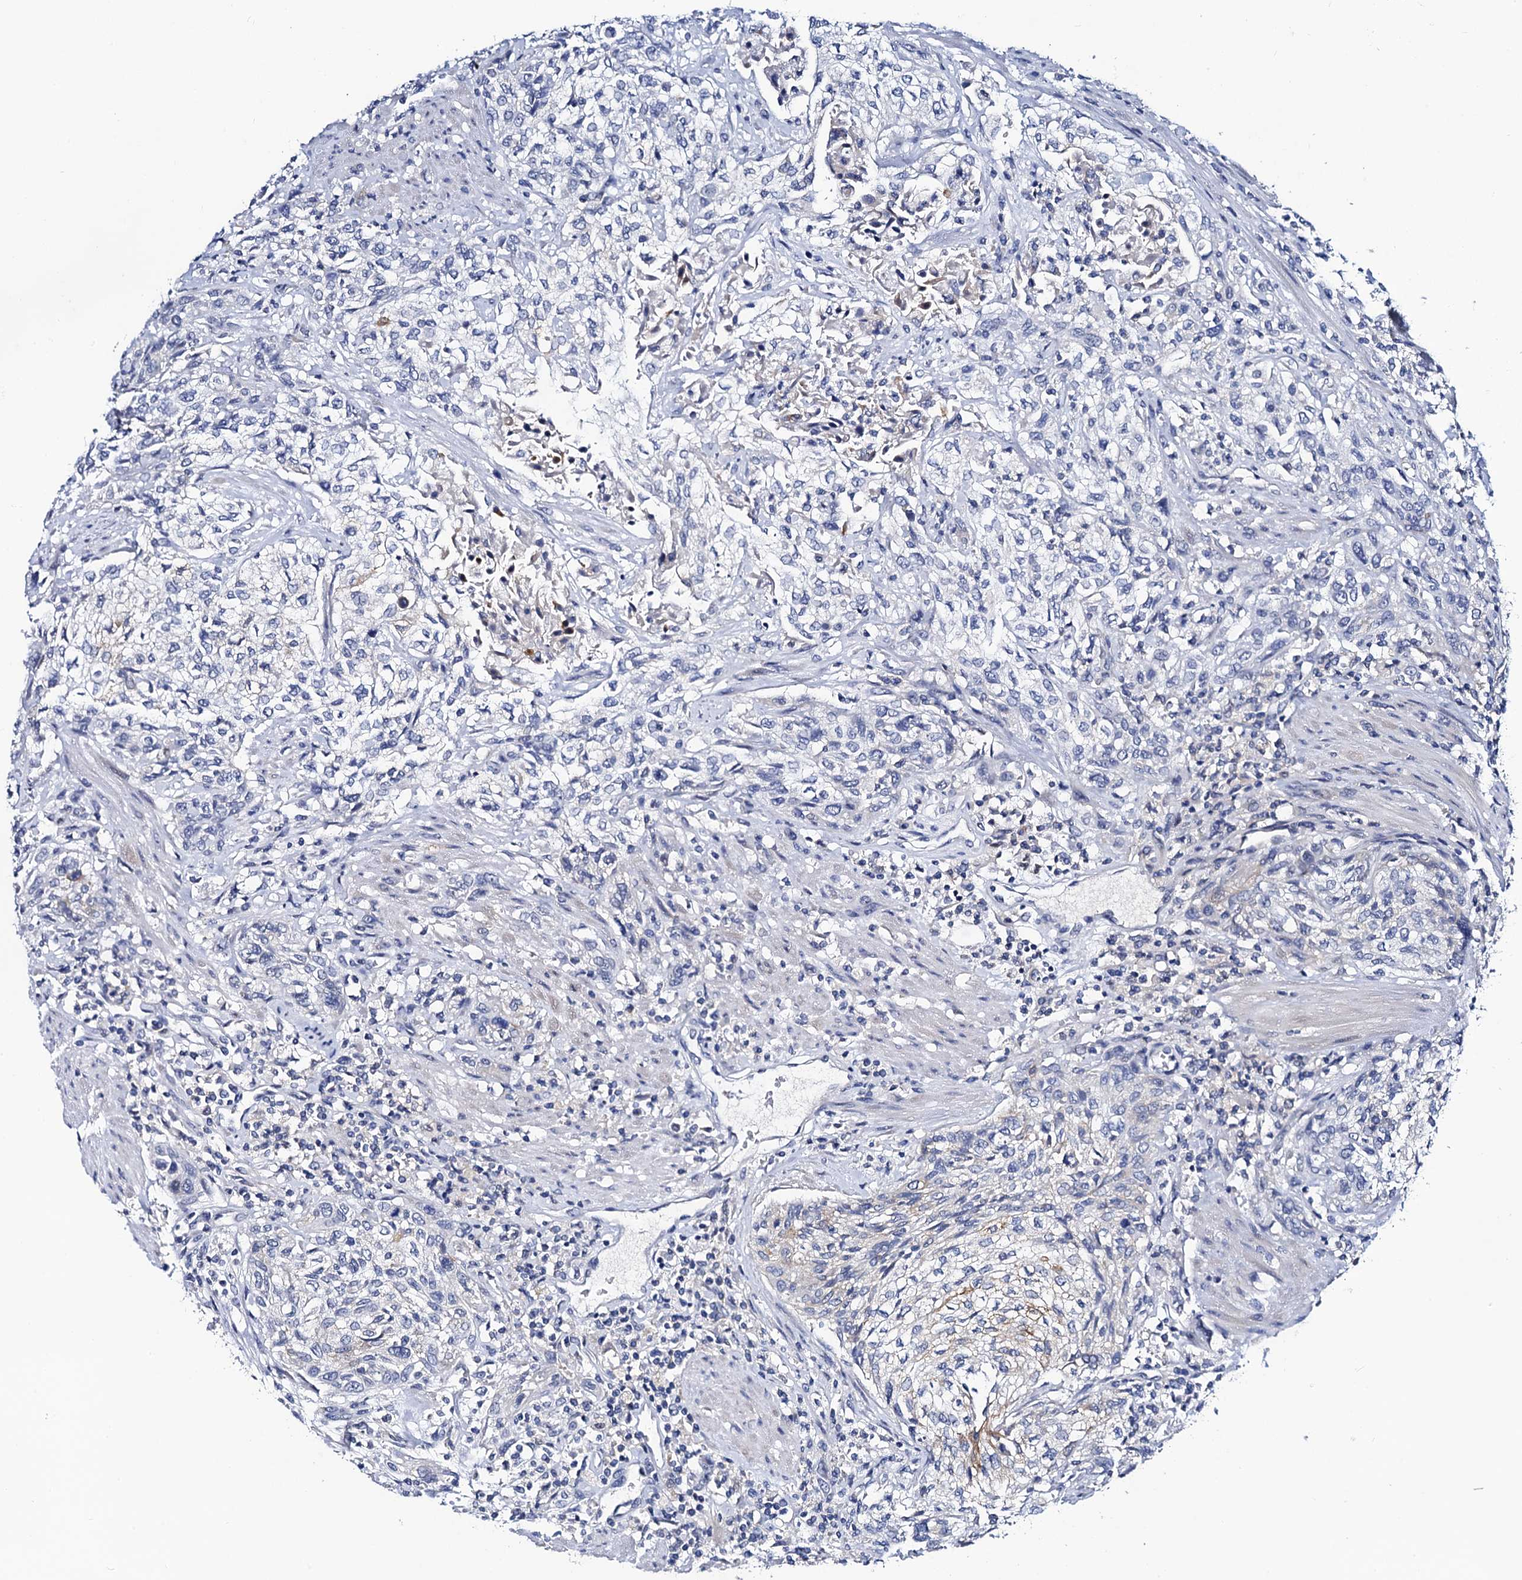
{"staining": {"intensity": "negative", "quantity": "none", "location": "none"}, "tissue": "urothelial cancer", "cell_type": "Tumor cells", "image_type": "cancer", "snomed": [{"axis": "morphology", "description": "Normal tissue, NOS"}, {"axis": "morphology", "description": "Urothelial carcinoma, NOS"}, {"axis": "topography", "description": "Urinary bladder"}, {"axis": "topography", "description": "Peripheral nerve tissue"}], "caption": "A high-resolution photomicrograph shows immunohistochemistry (IHC) staining of transitional cell carcinoma, which exhibits no significant staining in tumor cells.", "gene": "LYPD3", "patient": {"sex": "male", "age": 35}}